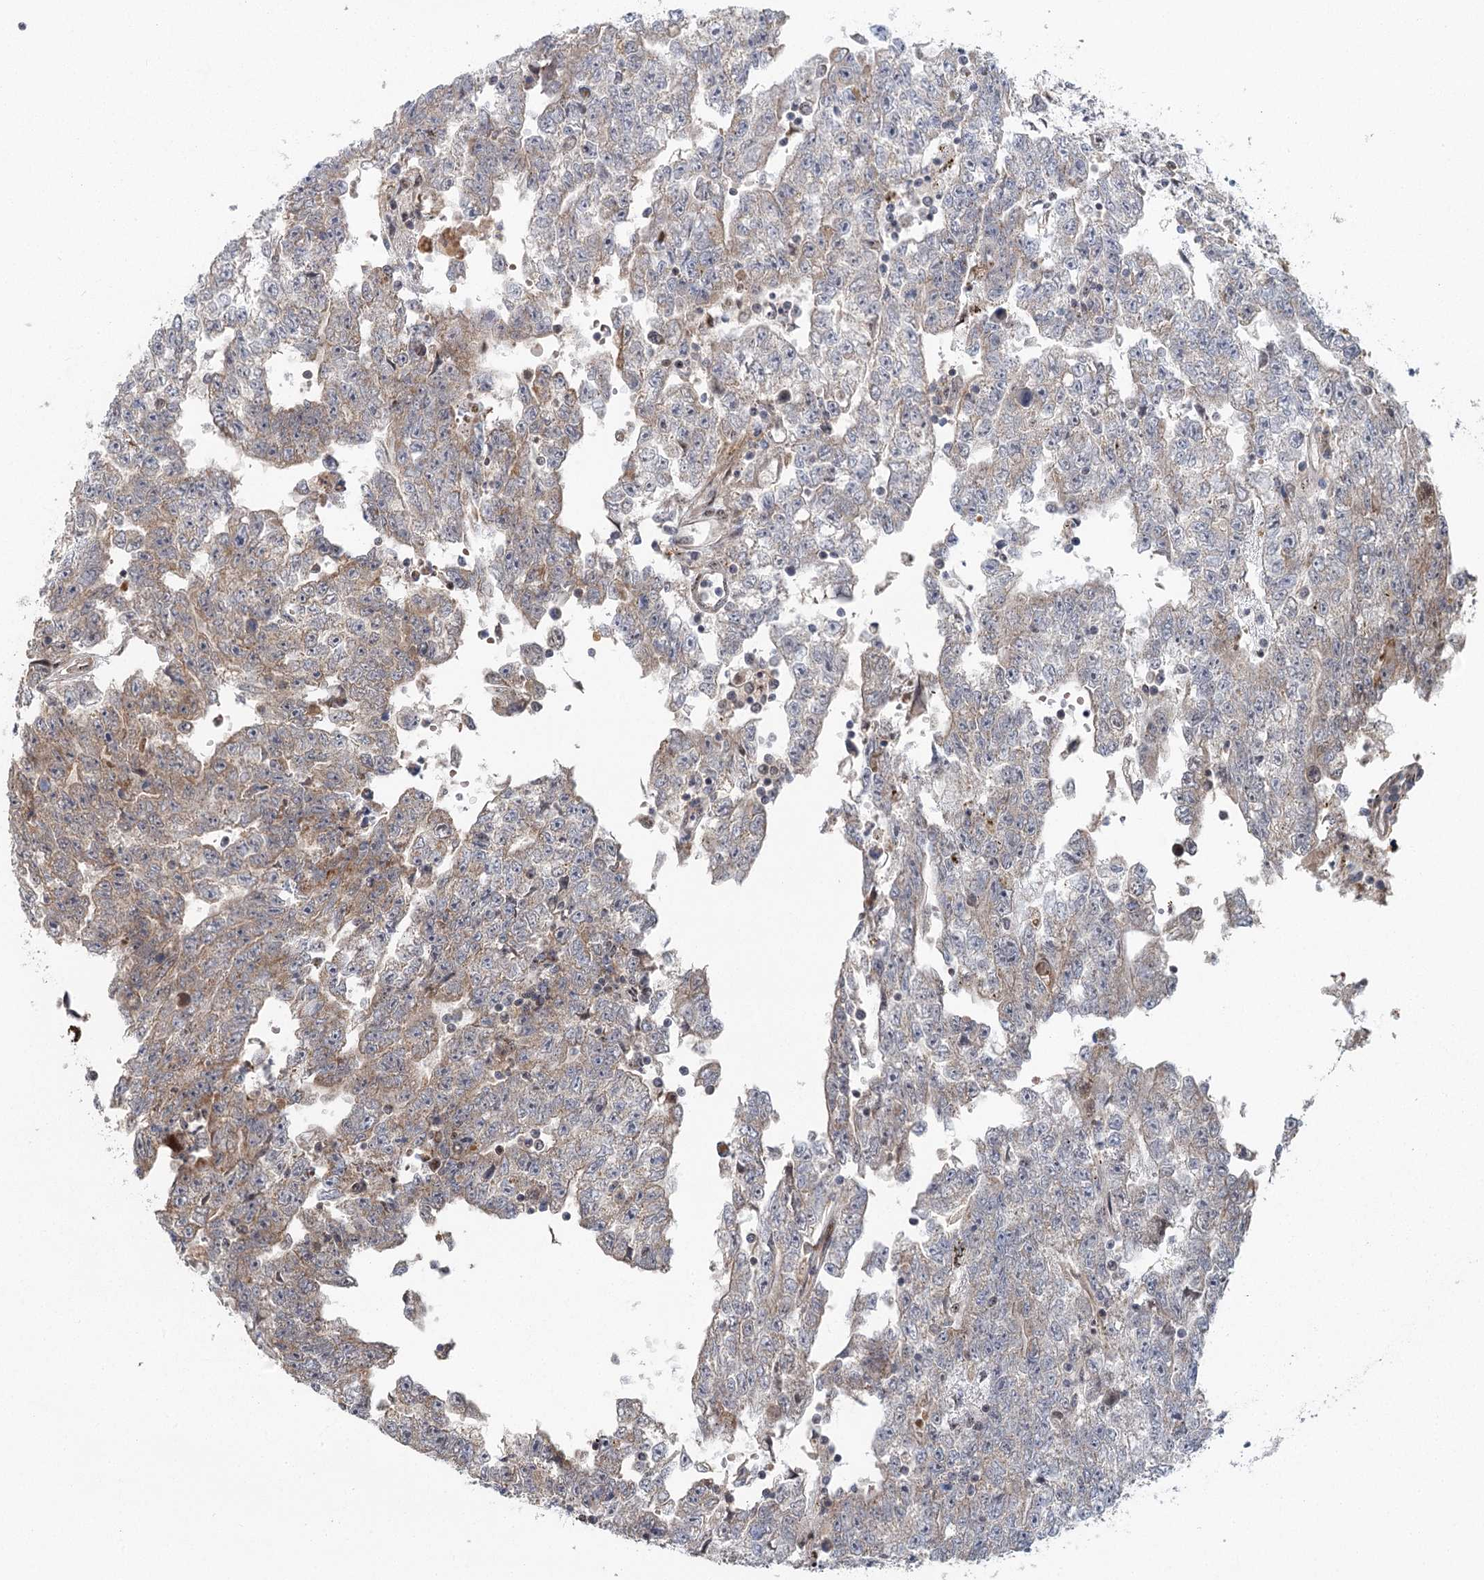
{"staining": {"intensity": "moderate", "quantity": "<25%", "location": "cytoplasmic/membranous"}, "tissue": "testis cancer", "cell_type": "Tumor cells", "image_type": "cancer", "snomed": [{"axis": "morphology", "description": "Carcinoma, Embryonal, NOS"}, {"axis": "topography", "description": "Testis"}], "caption": "Human embryonal carcinoma (testis) stained with a protein marker displays moderate staining in tumor cells.", "gene": "C12orf4", "patient": {"sex": "male", "age": 25}}